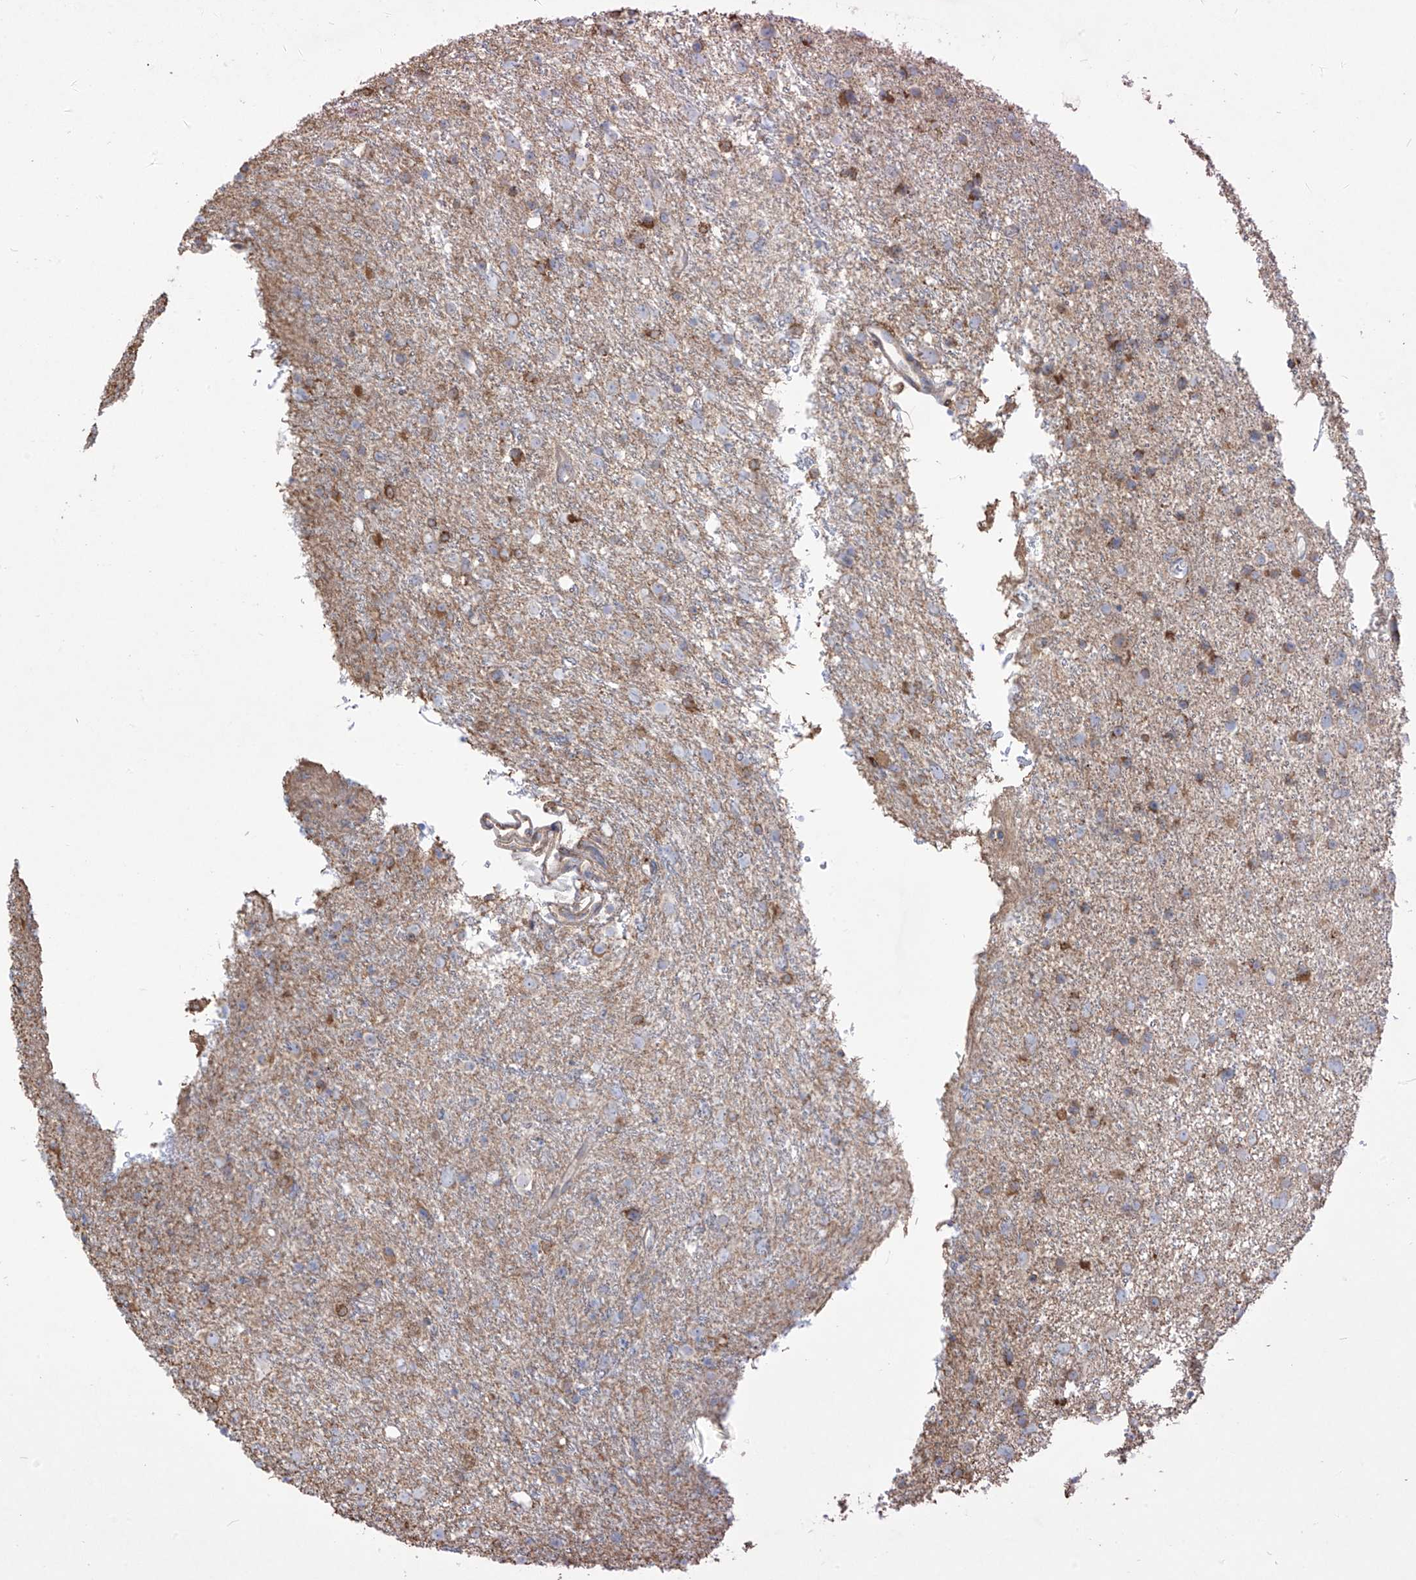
{"staining": {"intensity": "moderate", "quantity": "<25%", "location": "cytoplasmic/membranous"}, "tissue": "glioma", "cell_type": "Tumor cells", "image_type": "cancer", "snomed": [{"axis": "morphology", "description": "Glioma, malignant, Low grade"}, {"axis": "topography", "description": "Cerebral cortex"}], "caption": "Protein staining of low-grade glioma (malignant) tissue reveals moderate cytoplasmic/membranous expression in about <25% of tumor cells.", "gene": "PDIA6", "patient": {"sex": "female", "age": 39}}